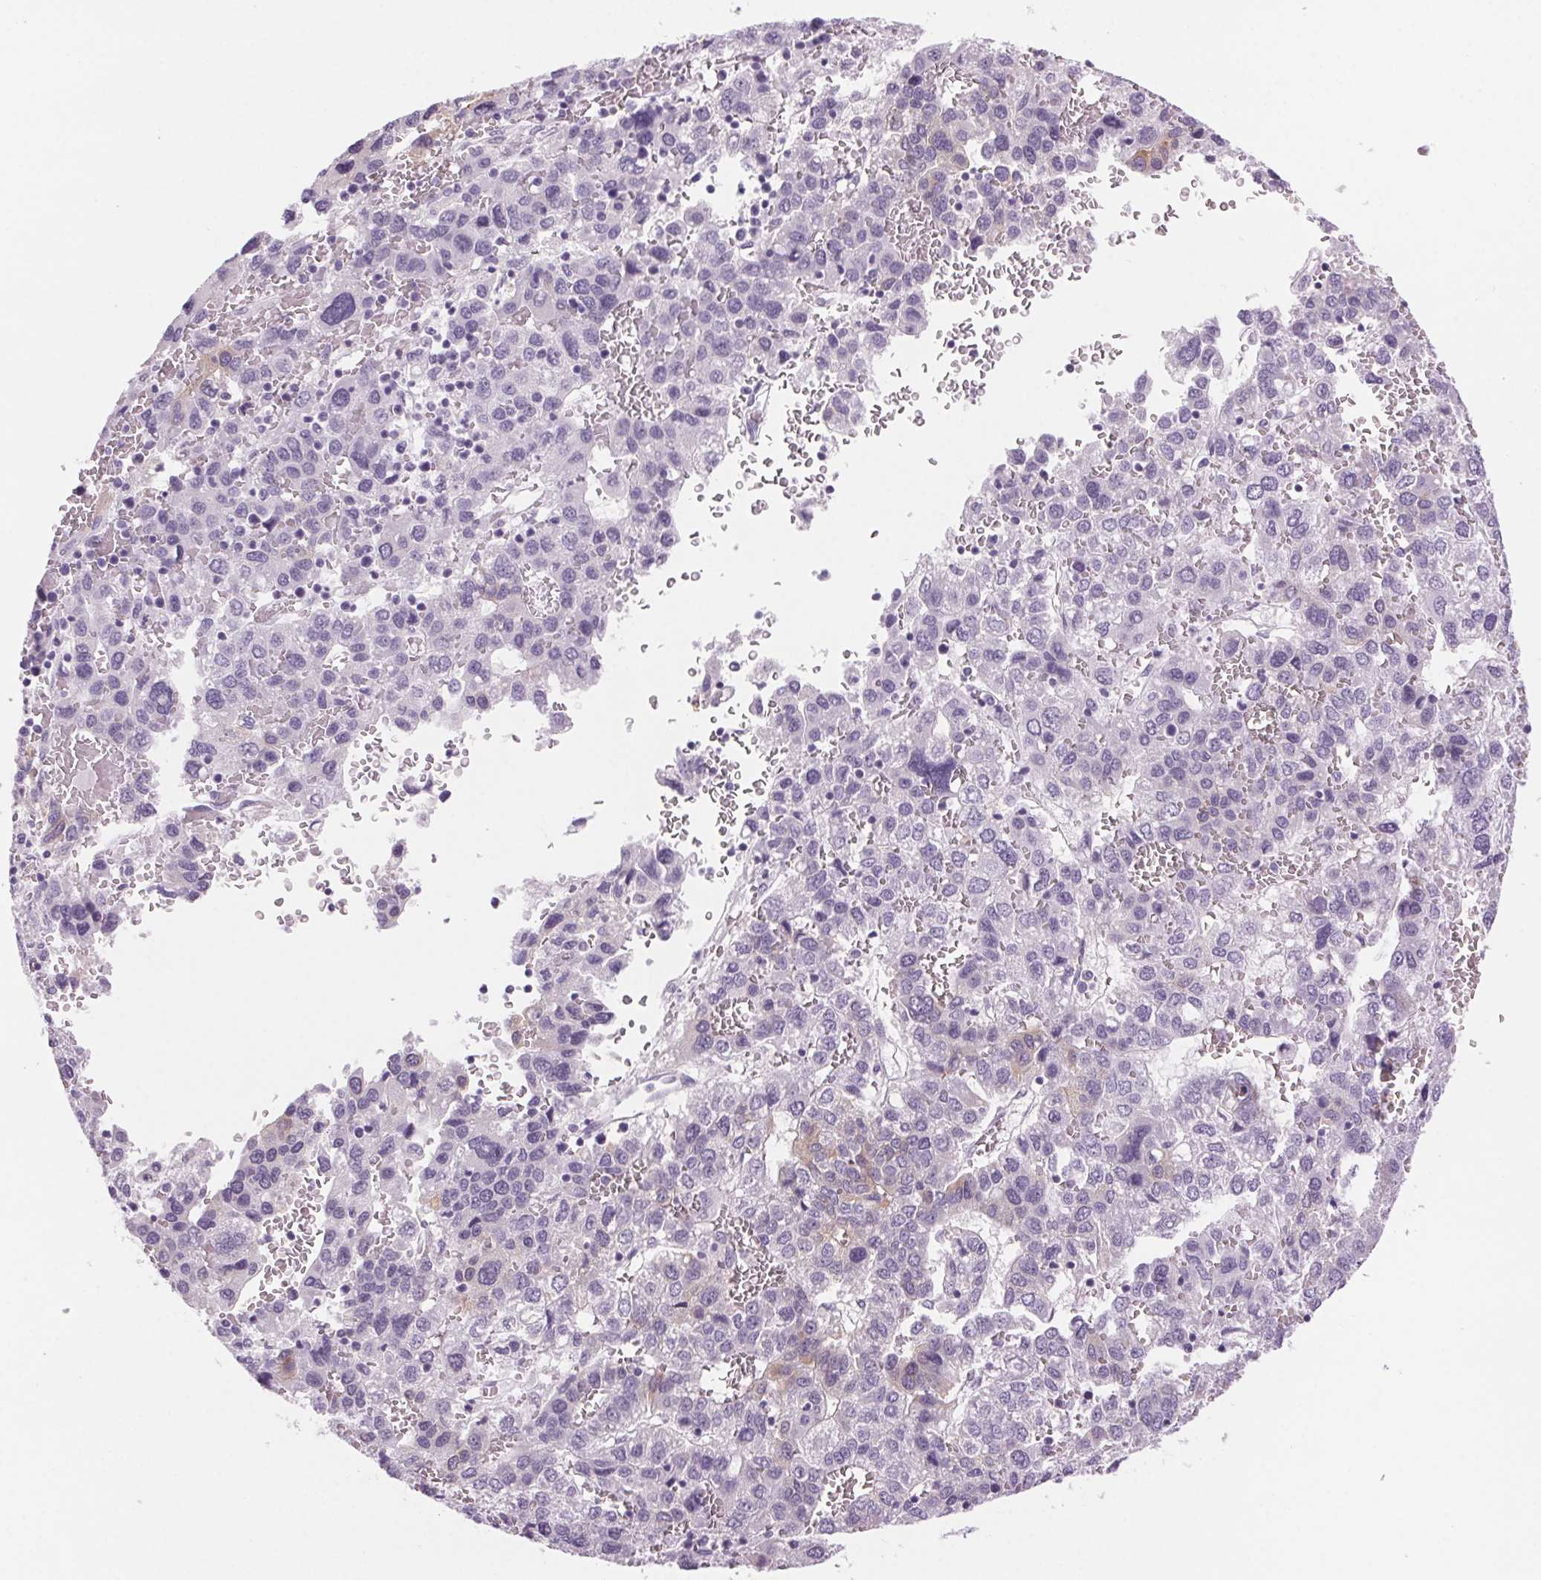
{"staining": {"intensity": "negative", "quantity": "none", "location": "none"}, "tissue": "liver cancer", "cell_type": "Tumor cells", "image_type": "cancer", "snomed": [{"axis": "morphology", "description": "Carcinoma, Hepatocellular, NOS"}, {"axis": "topography", "description": "Liver"}], "caption": "This is an immunohistochemistry (IHC) histopathology image of liver cancer. There is no expression in tumor cells.", "gene": "SLC6A19", "patient": {"sex": "male", "age": 69}}